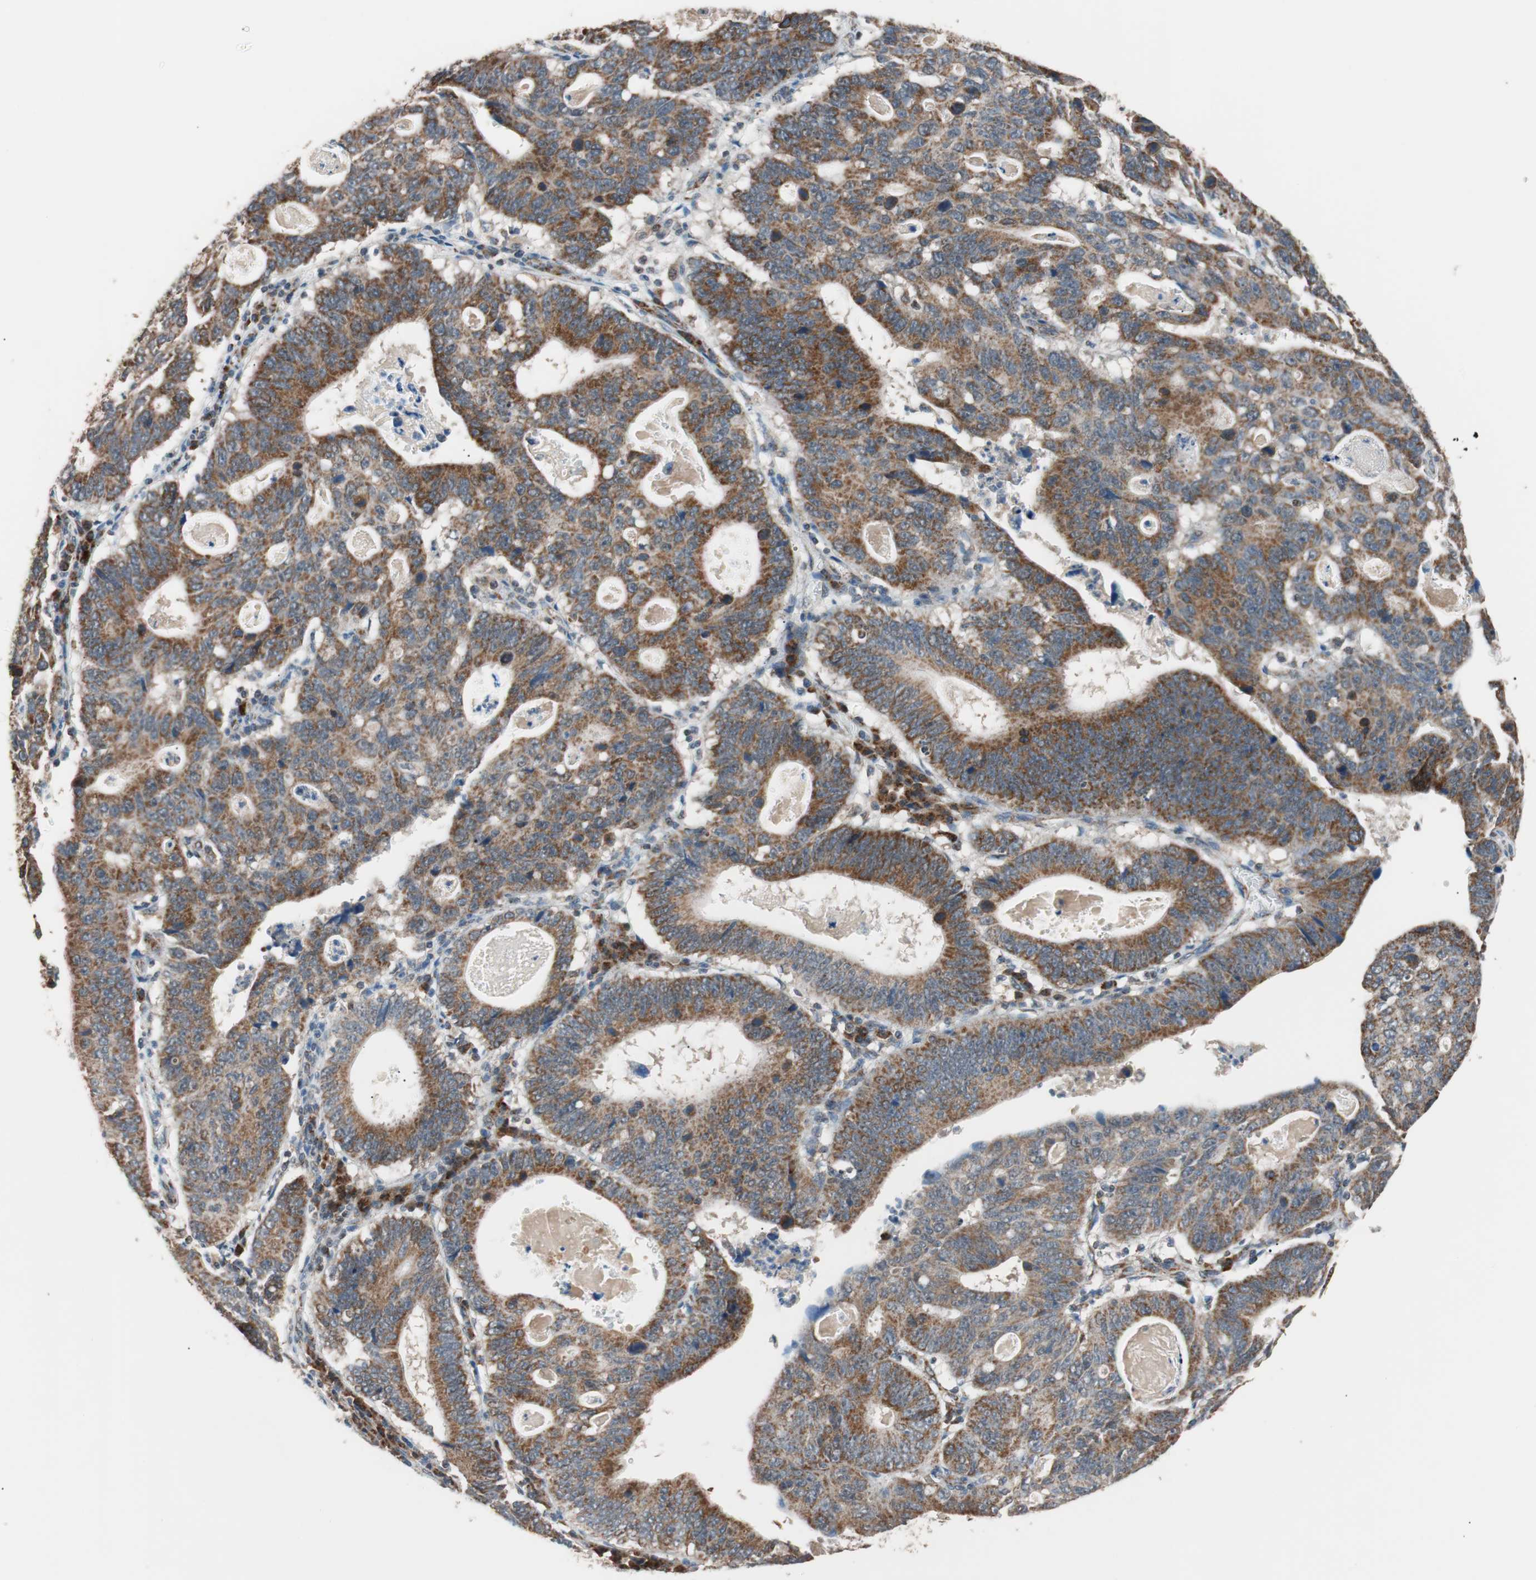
{"staining": {"intensity": "strong", "quantity": ">75%", "location": "cytoplasmic/membranous"}, "tissue": "stomach cancer", "cell_type": "Tumor cells", "image_type": "cancer", "snomed": [{"axis": "morphology", "description": "Adenocarcinoma, NOS"}, {"axis": "topography", "description": "Stomach"}], "caption": "Immunohistochemistry staining of stomach adenocarcinoma, which reveals high levels of strong cytoplasmic/membranous expression in approximately >75% of tumor cells indicating strong cytoplasmic/membranous protein staining. The staining was performed using DAB (3,3'-diaminobenzidine) (brown) for protein detection and nuclei were counterstained in hematoxylin (blue).", "gene": "PITRM1", "patient": {"sex": "male", "age": 59}}